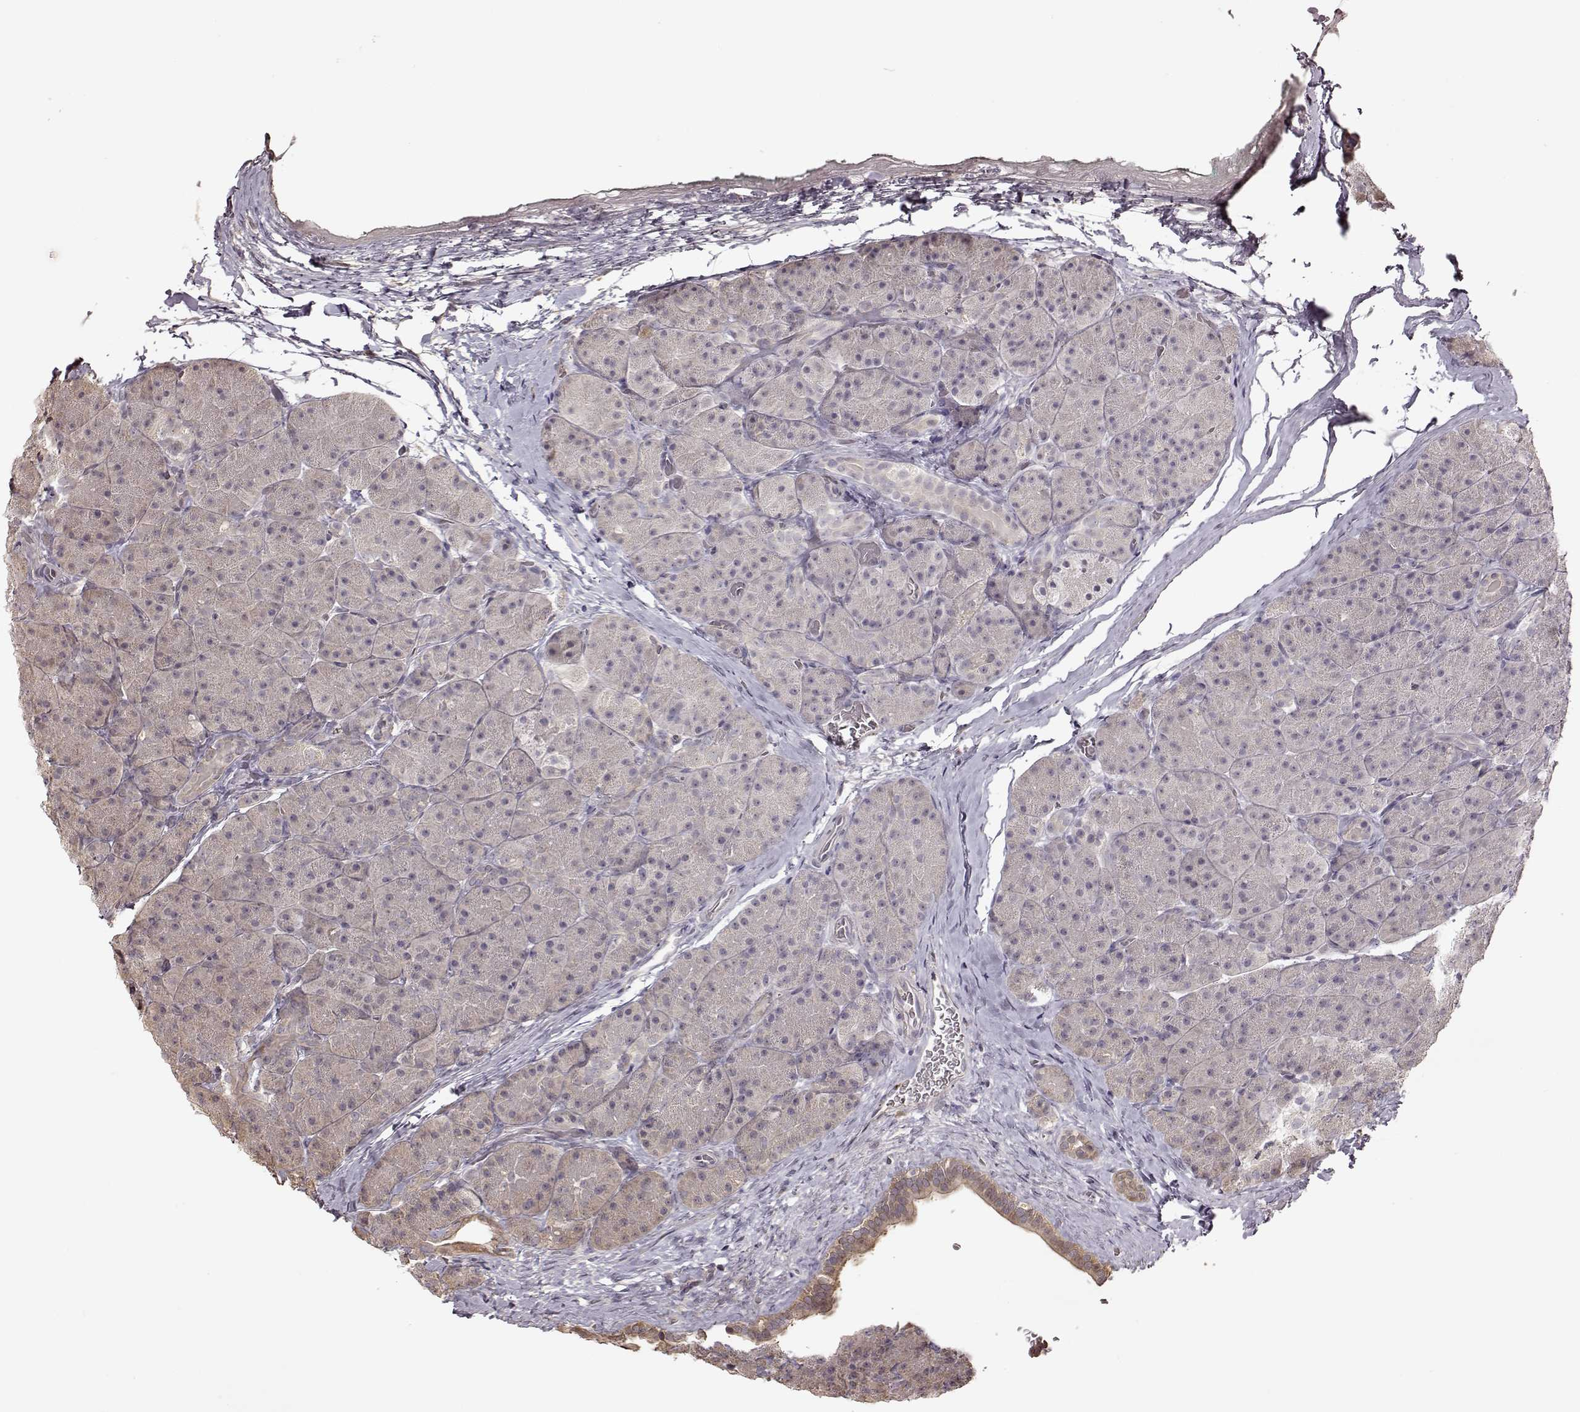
{"staining": {"intensity": "weak", "quantity": "<25%", "location": "cytoplasmic/membranous"}, "tissue": "pancreas", "cell_type": "Exocrine glandular cells", "image_type": "normal", "snomed": [{"axis": "morphology", "description": "Normal tissue, NOS"}, {"axis": "topography", "description": "Pancreas"}], "caption": "Immunohistochemistry of benign human pancreas reveals no staining in exocrine glandular cells. (Brightfield microscopy of DAB (3,3'-diaminobenzidine) IHC at high magnification).", "gene": "CRB1", "patient": {"sex": "male", "age": 57}}